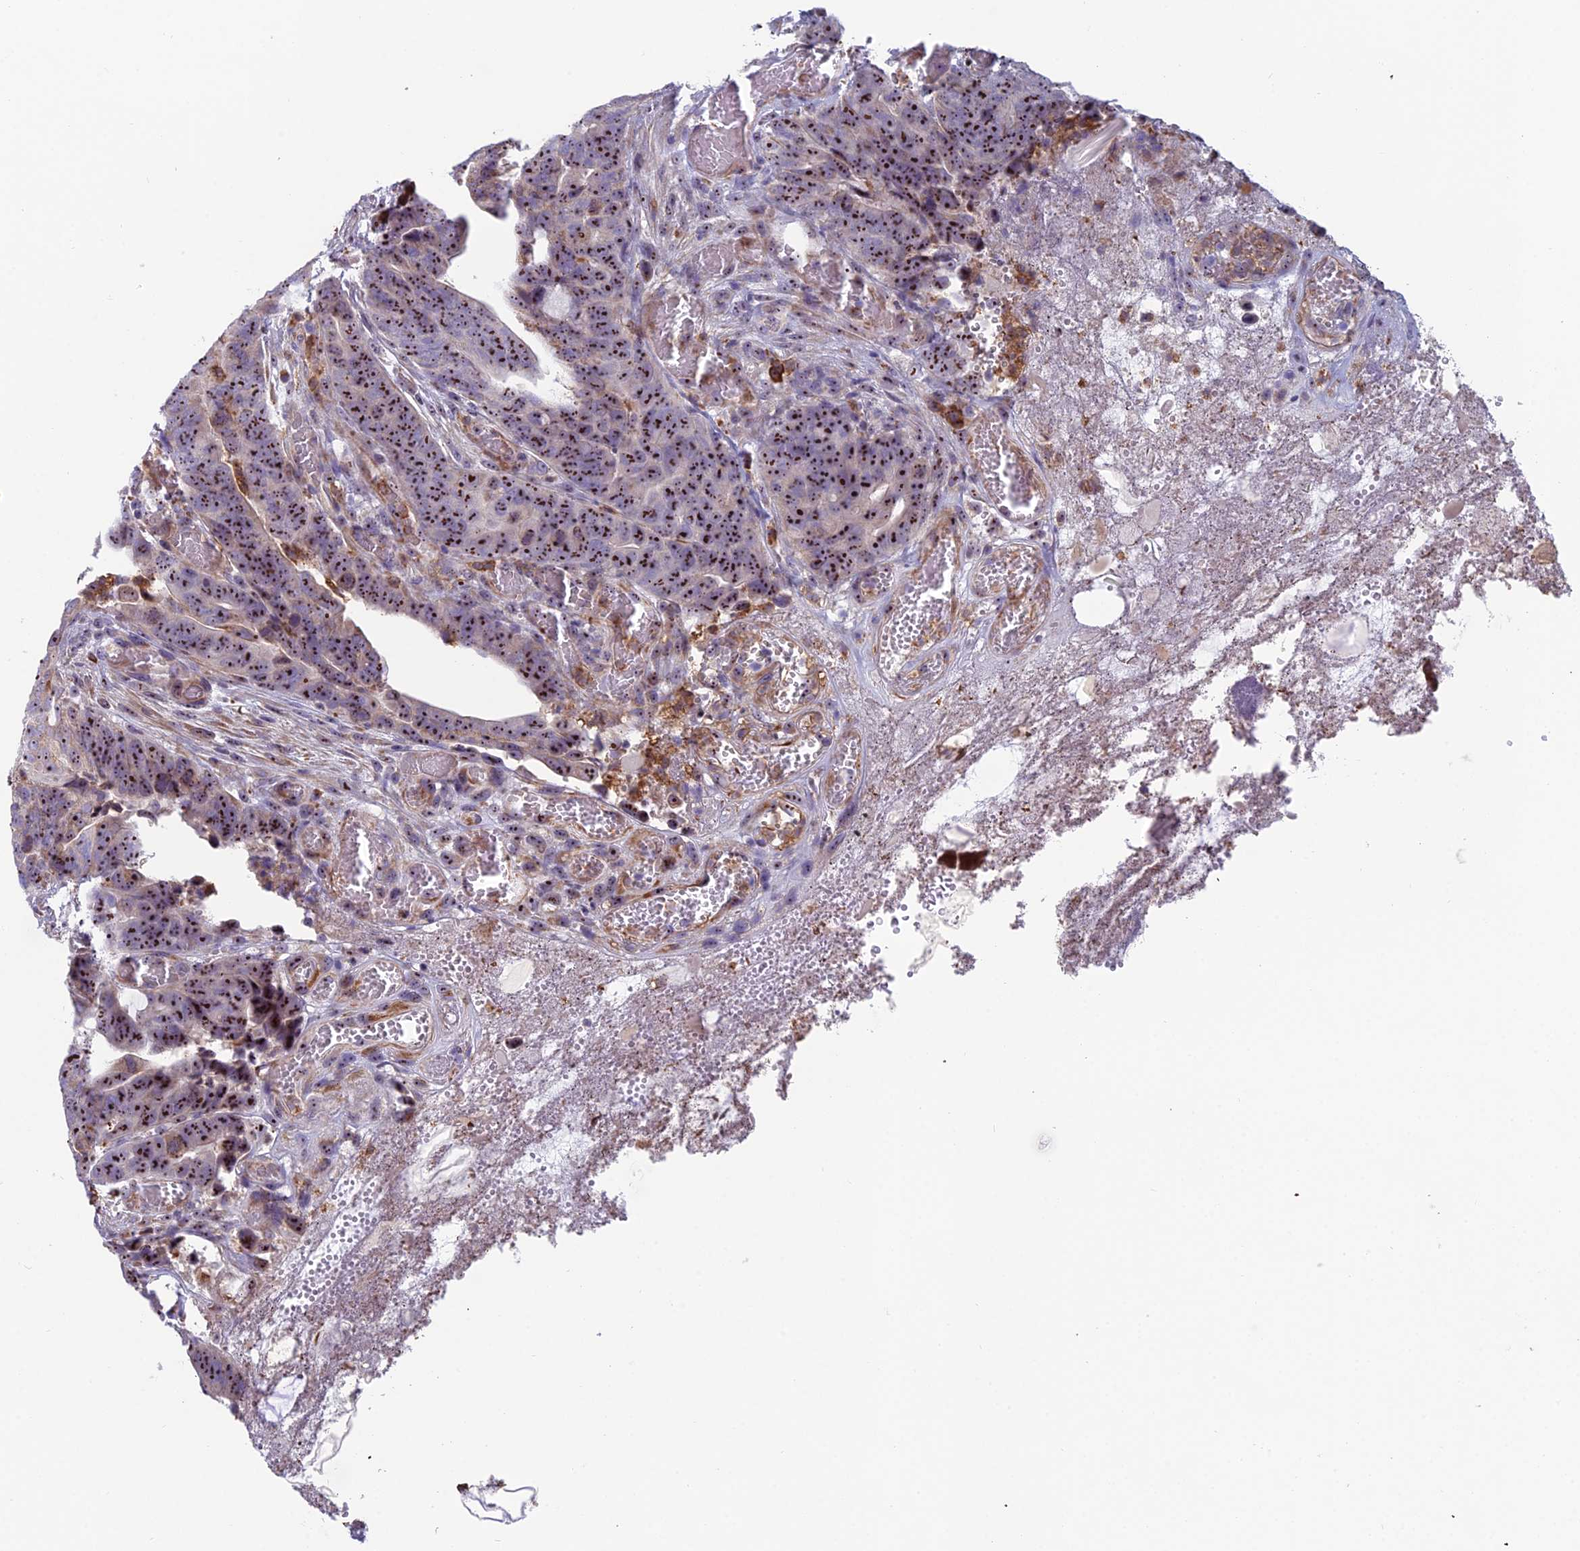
{"staining": {"intensity": "strong", "quantity": ">75%", "location": "nuclear"}, "tissue": "colorectal cancer", "cell_type": "Tumor cells", "image_type": "cancer", "snomed": [{"axis": "morphology", "description": "Adenocarcinoma, NOS"}, {"axis": "topography", "description": "Colon"}], "caption": "A brown stain highlights strong nuclear staining of a protein in colorectal adenocarcinoma tumor cells. (Stains: DAB (3,3'-diaminobenzidine) in brown, nuclei in blue, Microscopy: brightfield microscopy at high magnification).", "gene": "NOC2L", "patient": {"sex": "female", "age": 82}}